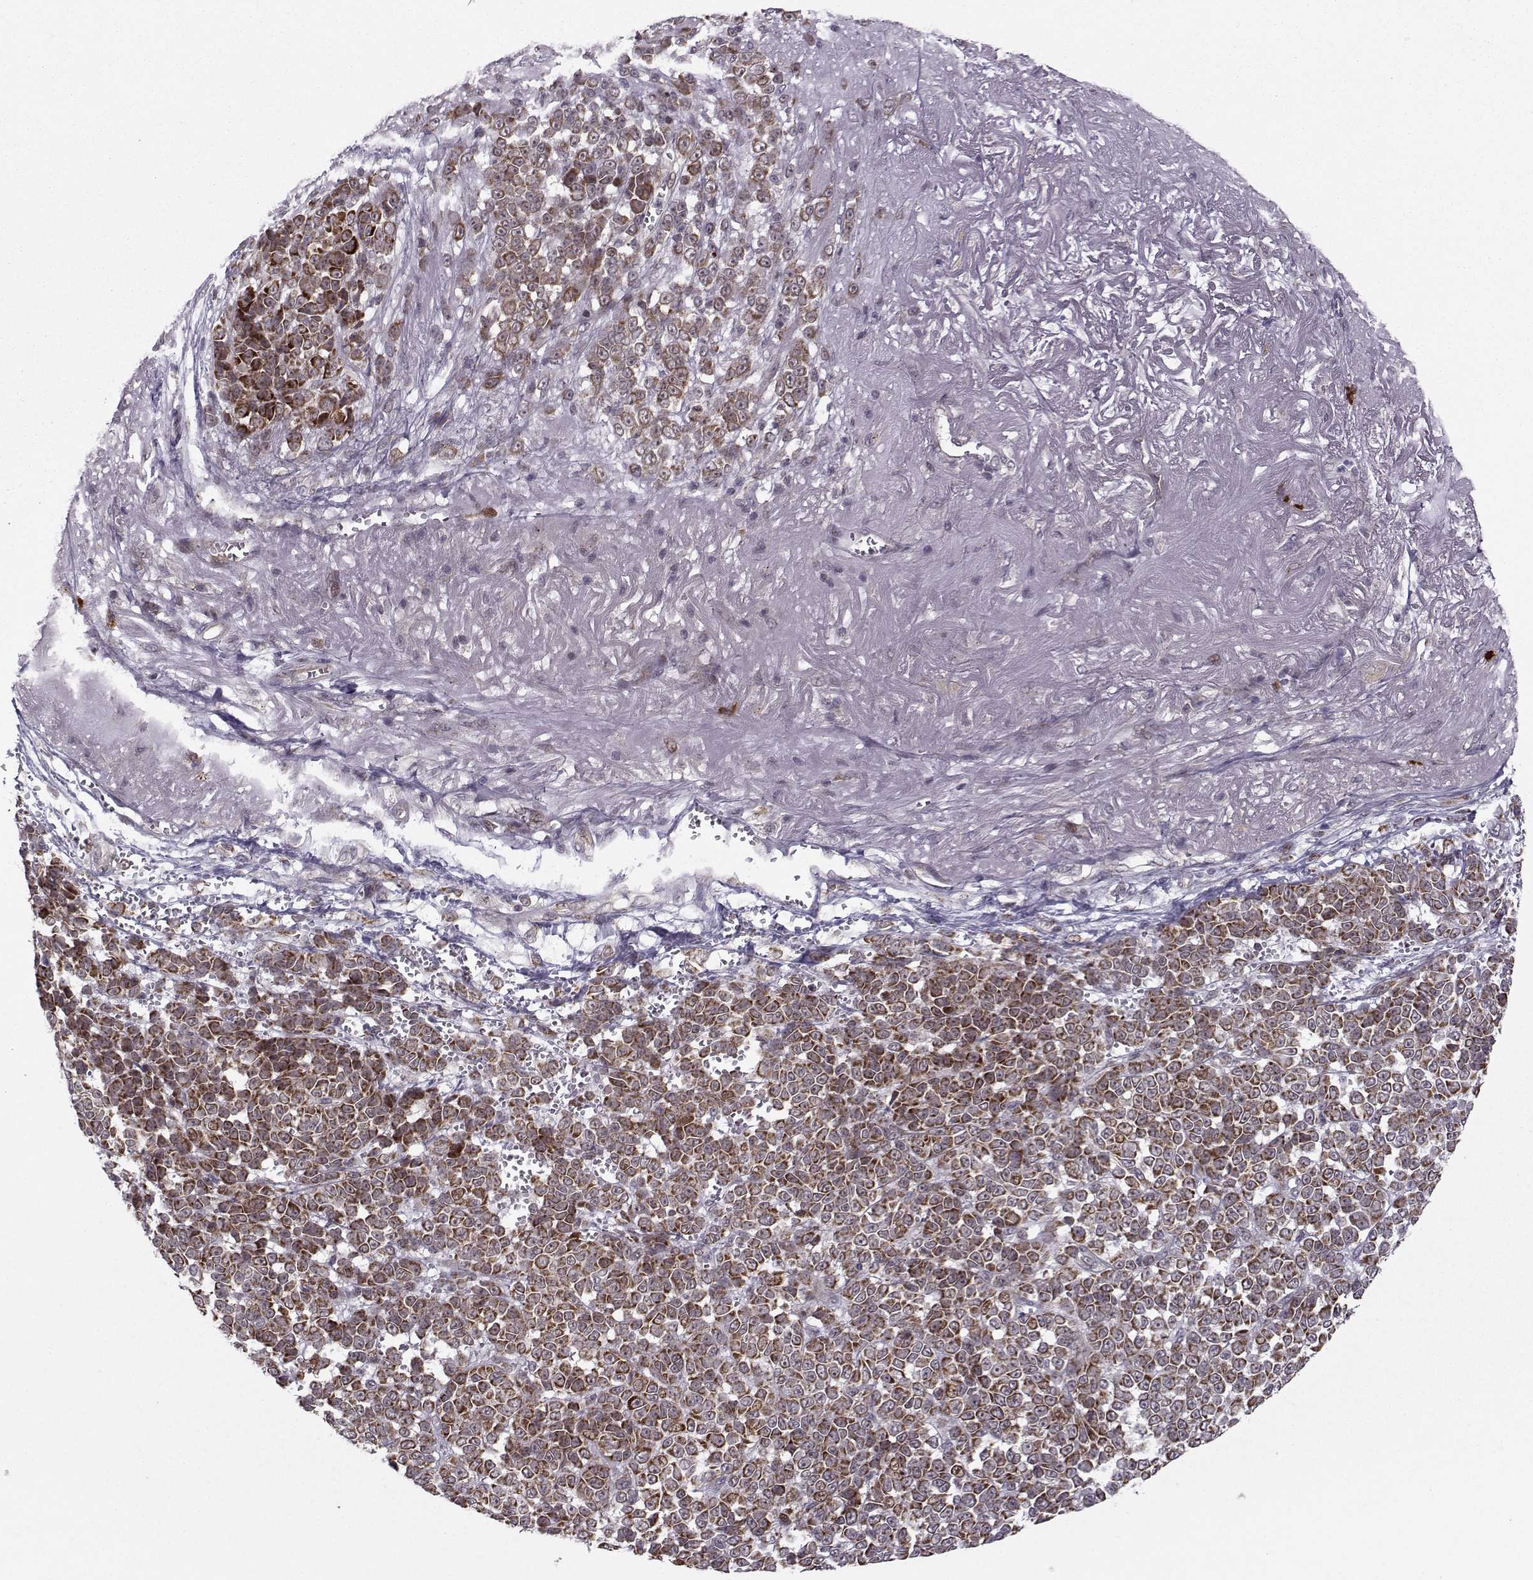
{"staining": {"intensity": "strong", "quantity": ">75%", "location": "cytoplasmic/membranous"}, "tissue": "melanoma", "cell_type": "Tumor cells", "image_type": "cancer", "snomed": [{"axis": "morphology", "description": "Malignant melanoma, NOS"}, {"axis": "topography", "description": "Skin"}], "caption": "About >75% of tumor cells in malignant melanoma show strong cytoplasmic/membranous protein positivity as visualized by brown immunohistochemical staining.", "gene": "NECAB3", "patient": {"sex": "female", "age": 95}}